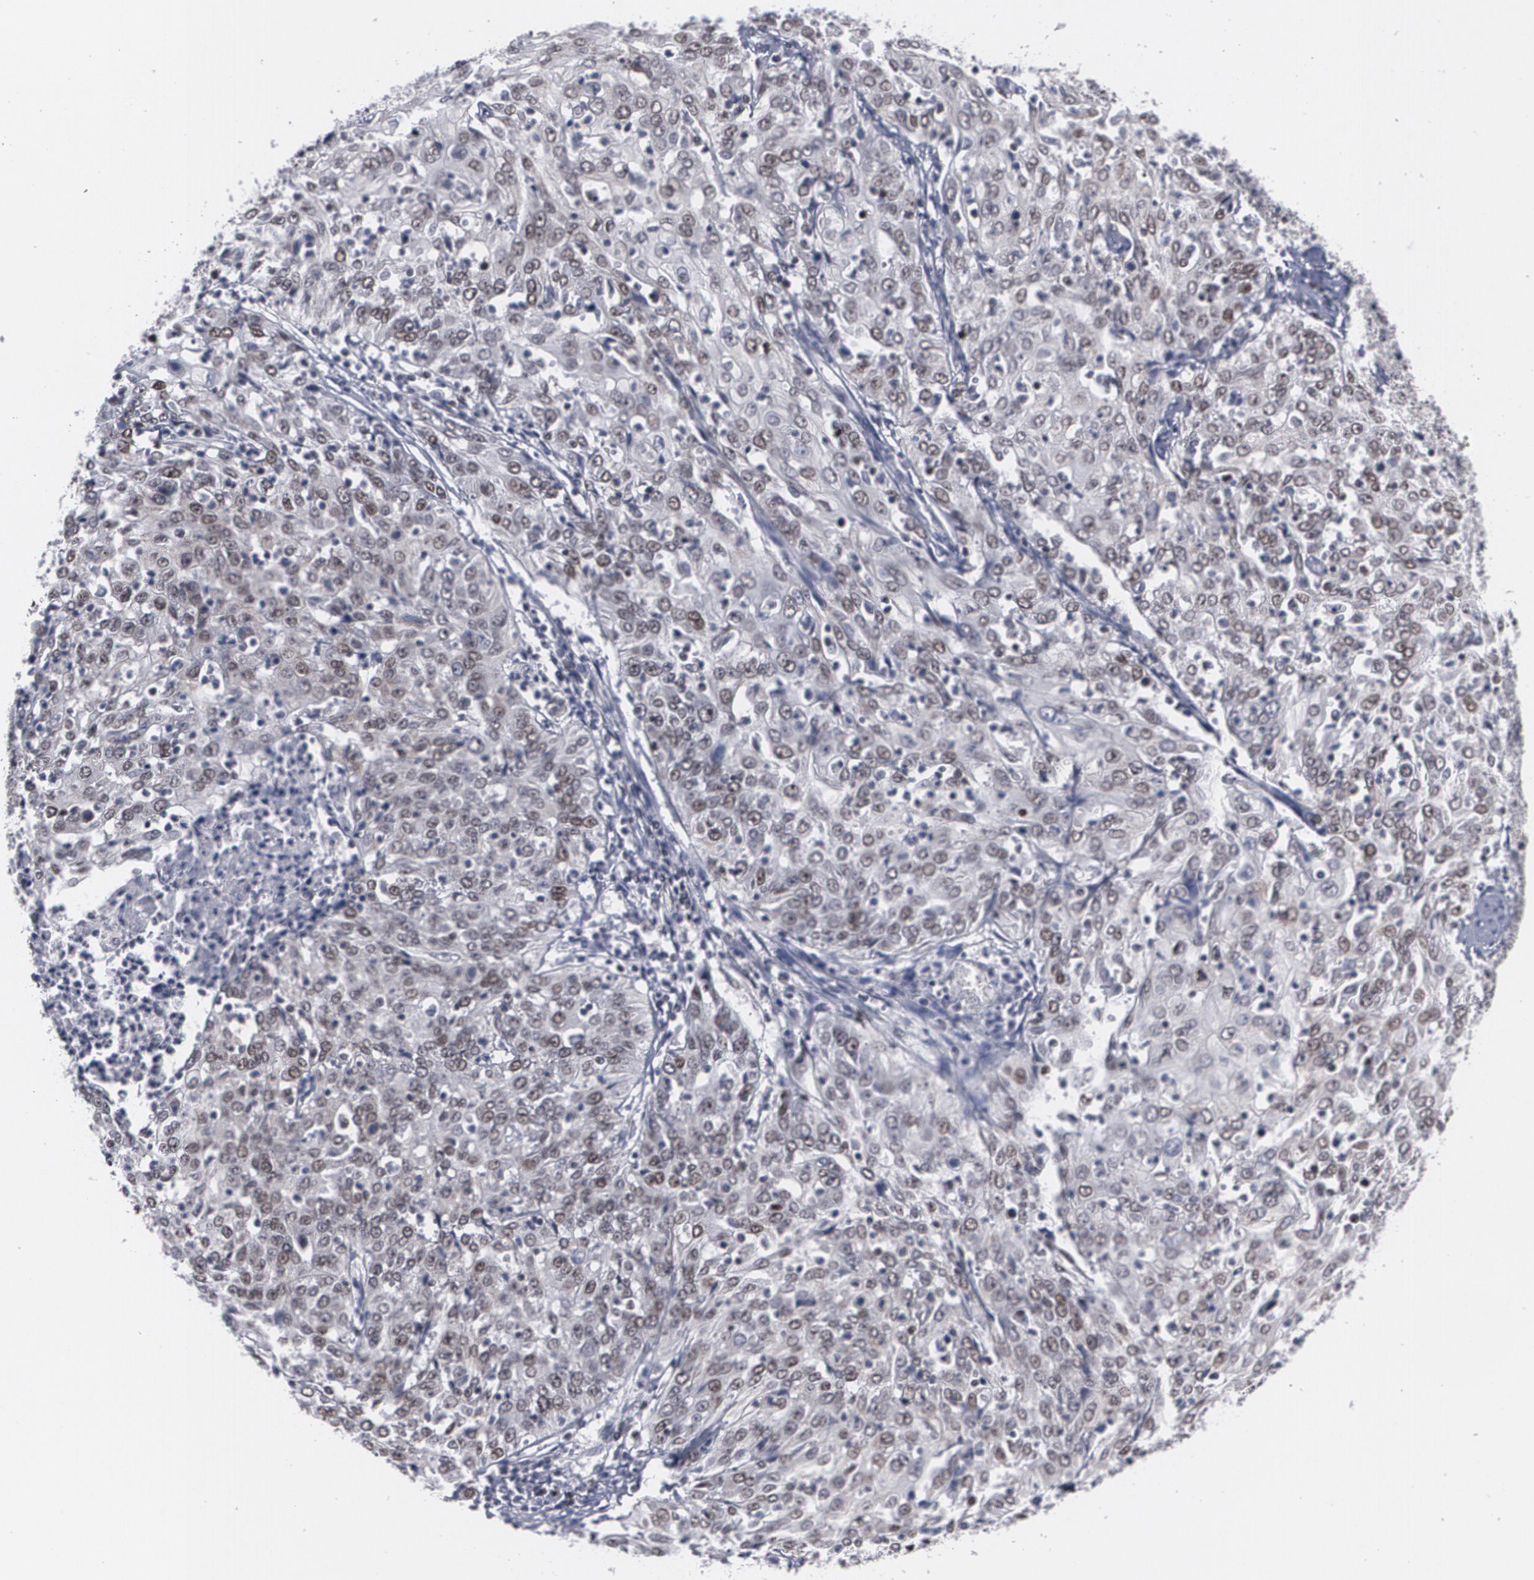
{"staining": {"intensity": "negative", "quantity": "none", "location": "none"}, "tissue": "cervical cancer", "cell_type": "Tumor cells", "image_type": "cancer", "snomed": [{"axis": "morphology", "description": "Squamous cell carcinoma, NOS"}, {"axis": "topography", "description": "Cervix"}], "caption": "DAB immunohistochemical staining of cervical squamous cell carcinoma reveals no significant expression in tumor cells. (DAB (3,3'-diaminobenzidine) IHC, high magnification).", "gene": "MCL1", "patient": {"sex": "female", "age": 39}}